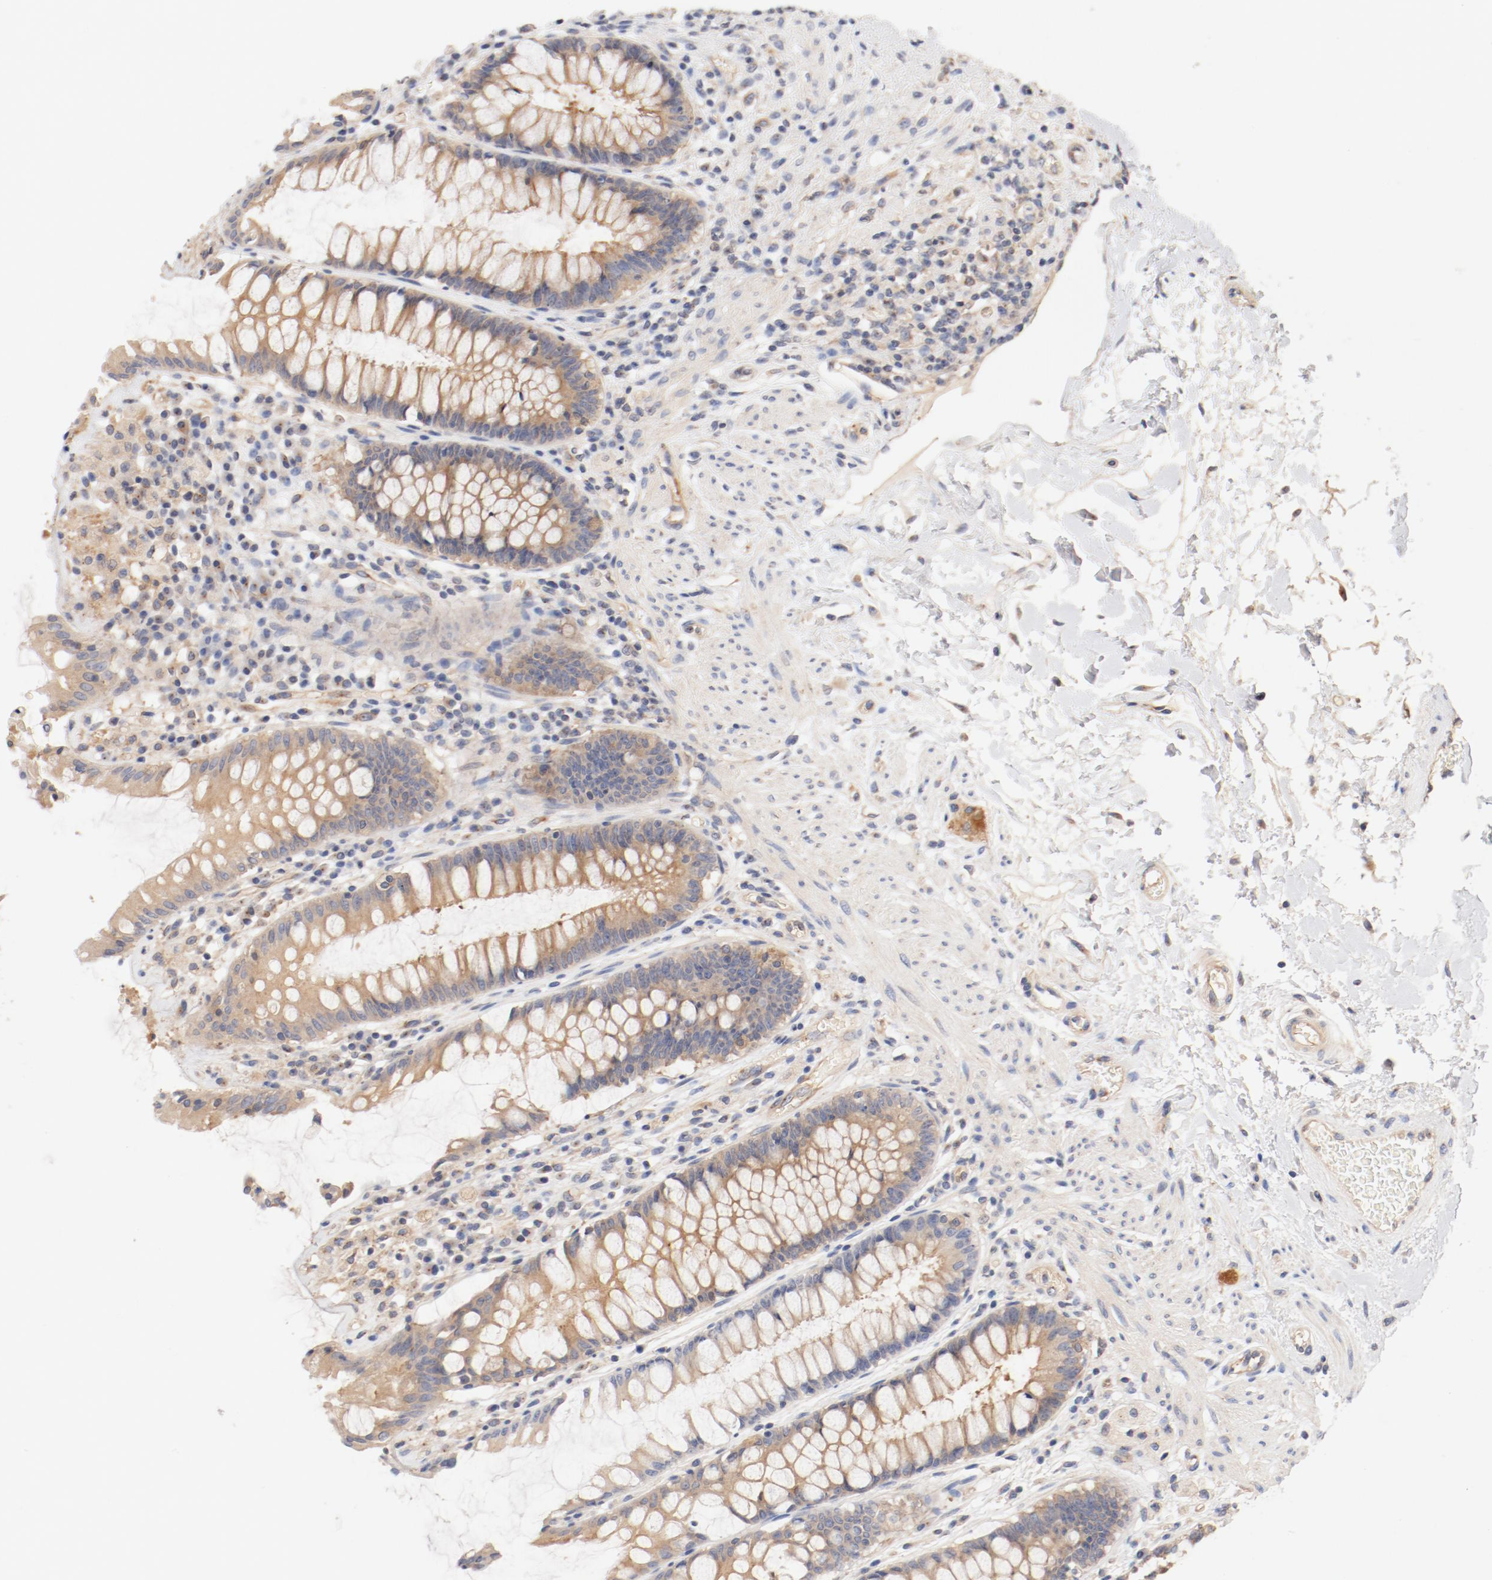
{"staining": {"intensity": "moderate", "quantity": ">75%", "location": "cytoplasmic/membranous"}, "tissue": "rectum", "cell_type": "Glandular cells", "image_type": "normal", "snomed": [{"axis": "morphology", "description": "Normal tissue, NOS"}, {"axis": "topography", "description": "Rectum"}], "caption": "High-magnification brightfield microscopy of normal rectum stained with DAB (brown) and counterstained with hematoxylin (blue). glandular cells exhibit moderate cytoplasmic/membranous positivity is seen in about>75% of cells.", "gene": "DYNC1H1", "patient": {"sex": "female", "age": 46}}